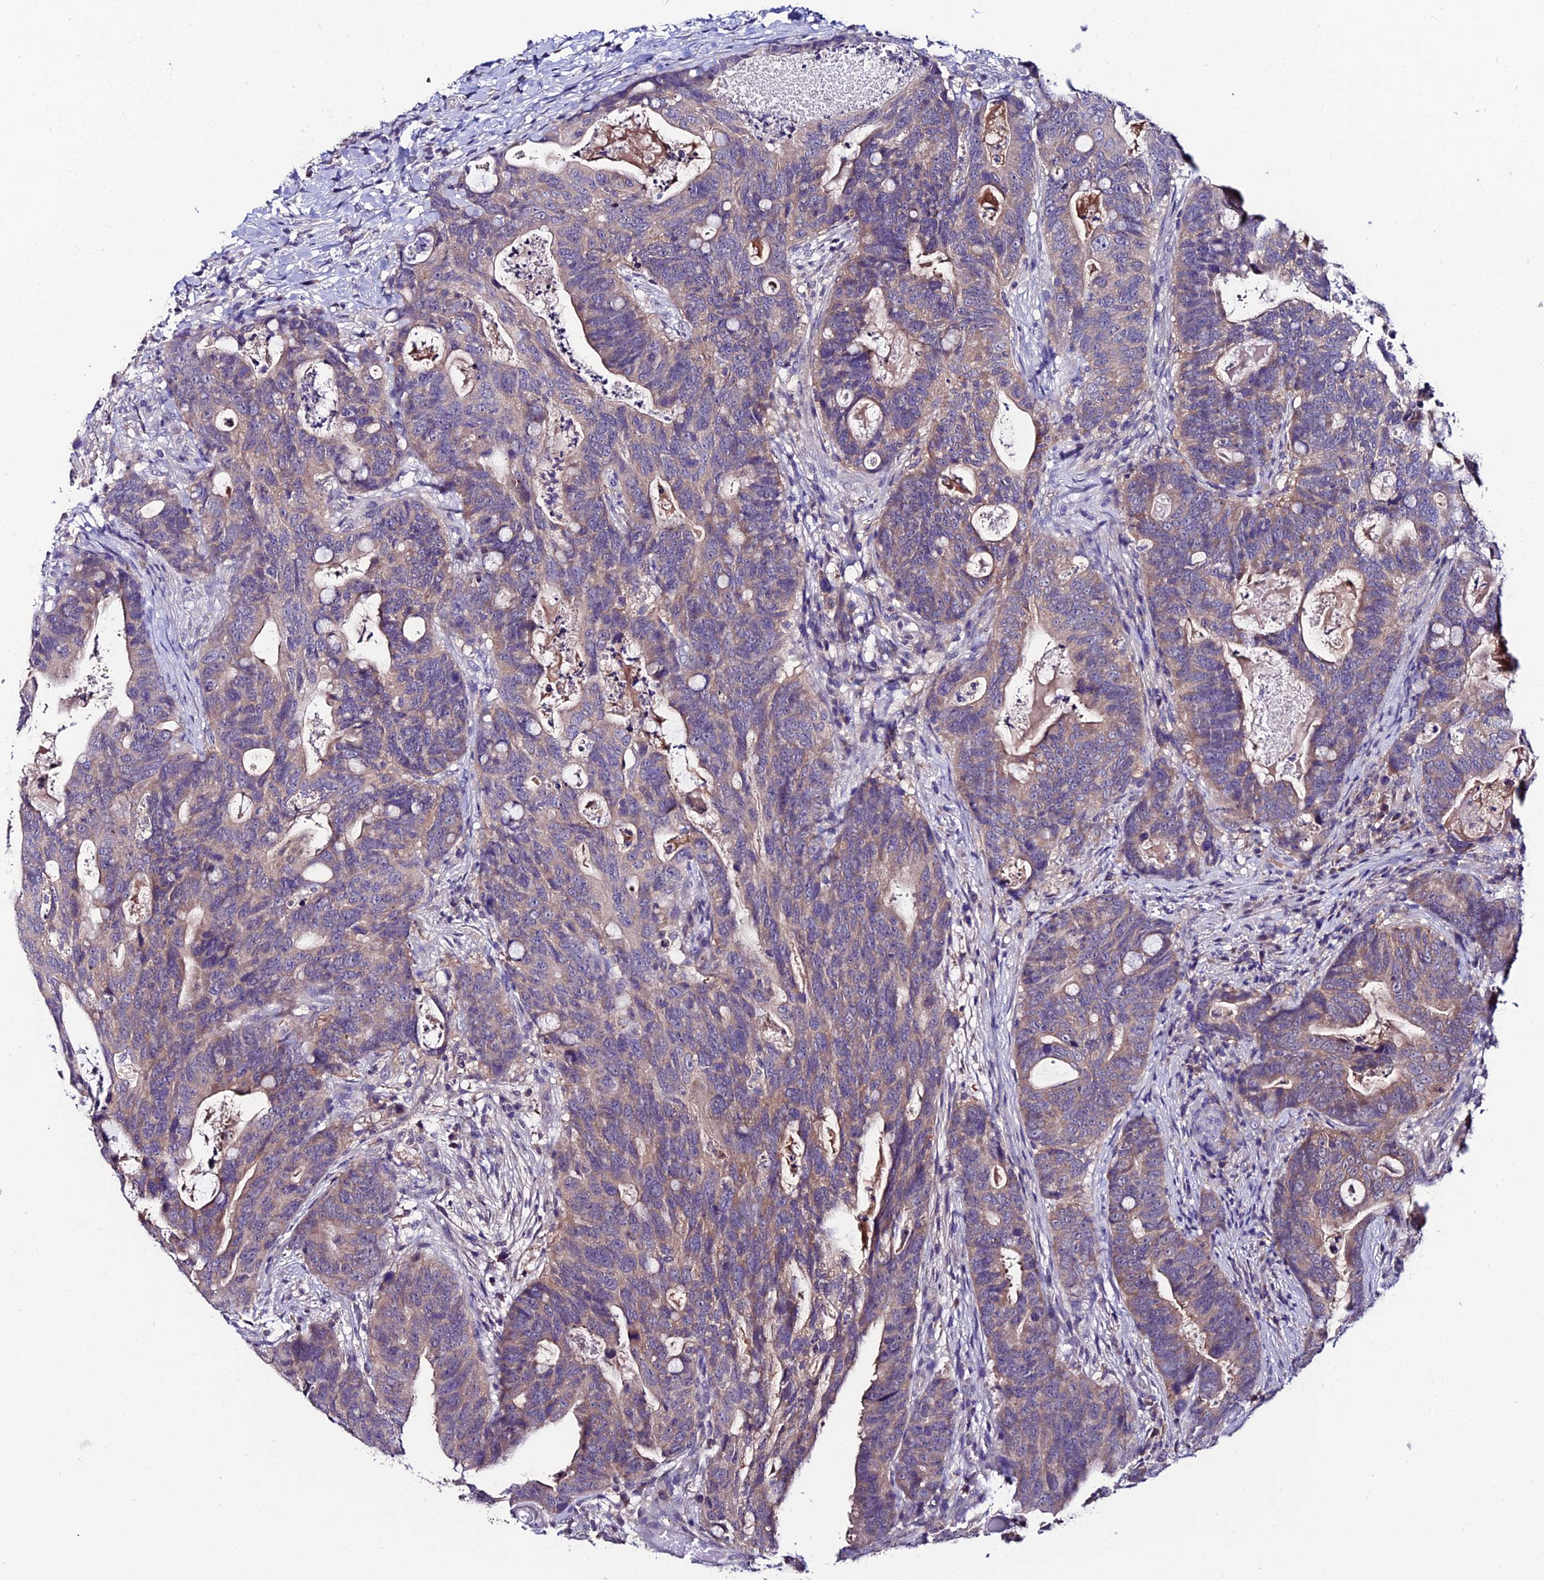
{"staining": {"intensity": "moderate", "quantity": ">75%", "location": "cytoplasmic/membranous"}, "tissue": "colorectal cancer", "cell_type": "Tumor cells", "image_type": "cancer", "snomed": [{"axis": "morphology", "description": "Adenocarcinoma, NOS"}, {"axis": "topography", "description": "Colon"}], "caption": "Immunohistochemistry staining of colorectal cancer, which demonstrates medium levels of moderate cytoplasmic/membranous staining in about >75% of tumor cells indicating moderate cytoplasmic/membranous protein staining. The staining was performed using DAB (brown) for protein detection and nuclei were counterstained in hematoxylin (blue).", "gene": "LGALS7", "patient": {"sex": "female", "age": 82}}